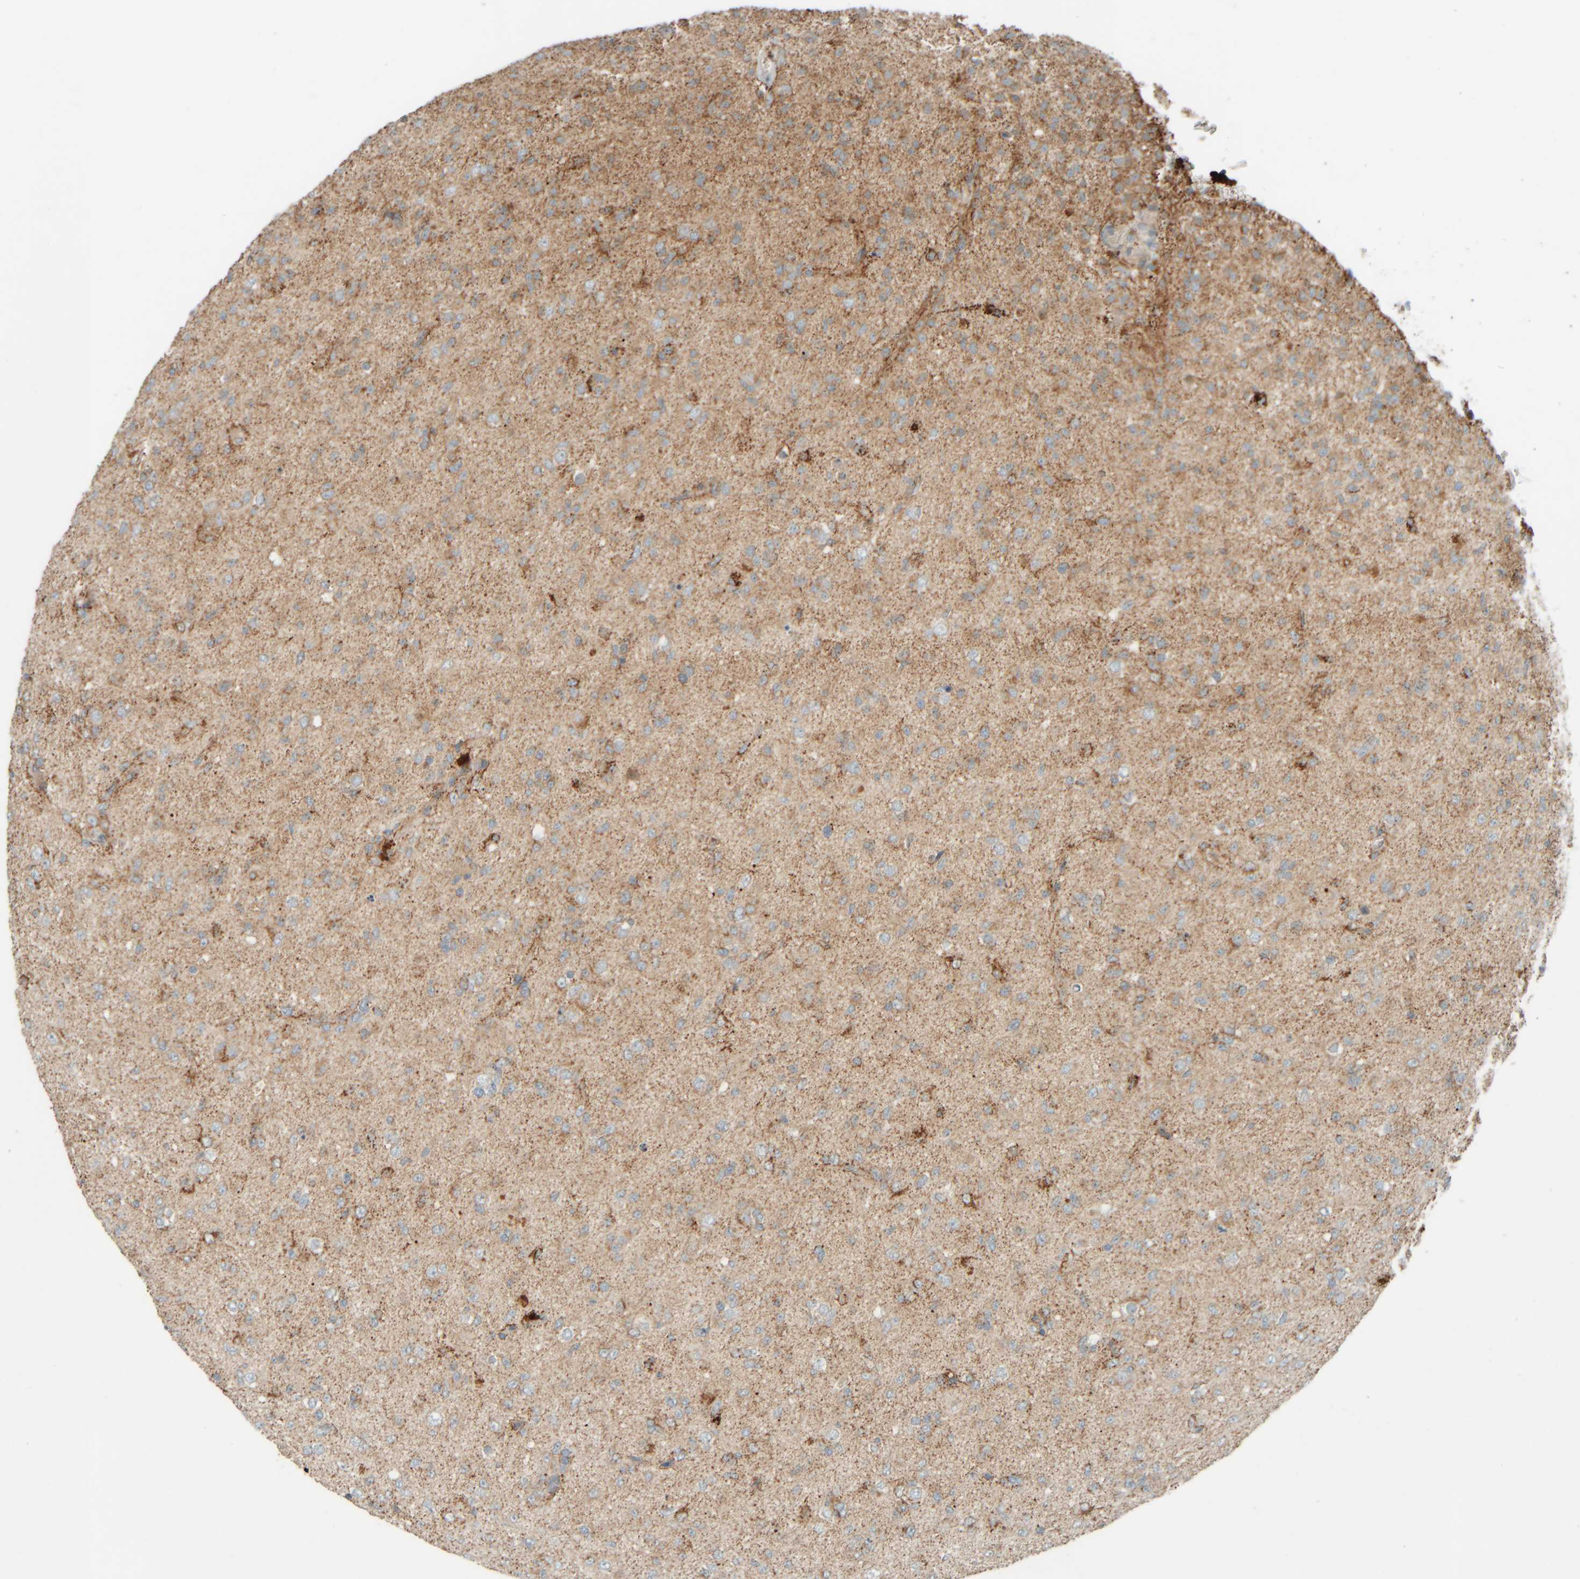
{"staining": {"intensity": "moderate", "quantity": "25%-75%", "location": "cytoplasmic/membranous"}, "tissue": "glioma", "cell_type": "Tumor cells", "image_type": "cancer", "snomed": [{"axis": "morphology", "description": "Glioma, malignant, Low grade"}, {"axis": "topography", "description": "Brain"}], "caption": "Tumor cells reveal moderate cytoplasmic/membranous positivity in about 25%-75% of cells in malignant glioma (low-grade).", "gene": "SPAG5", "patient": {"sex": "male", "age": 65}}